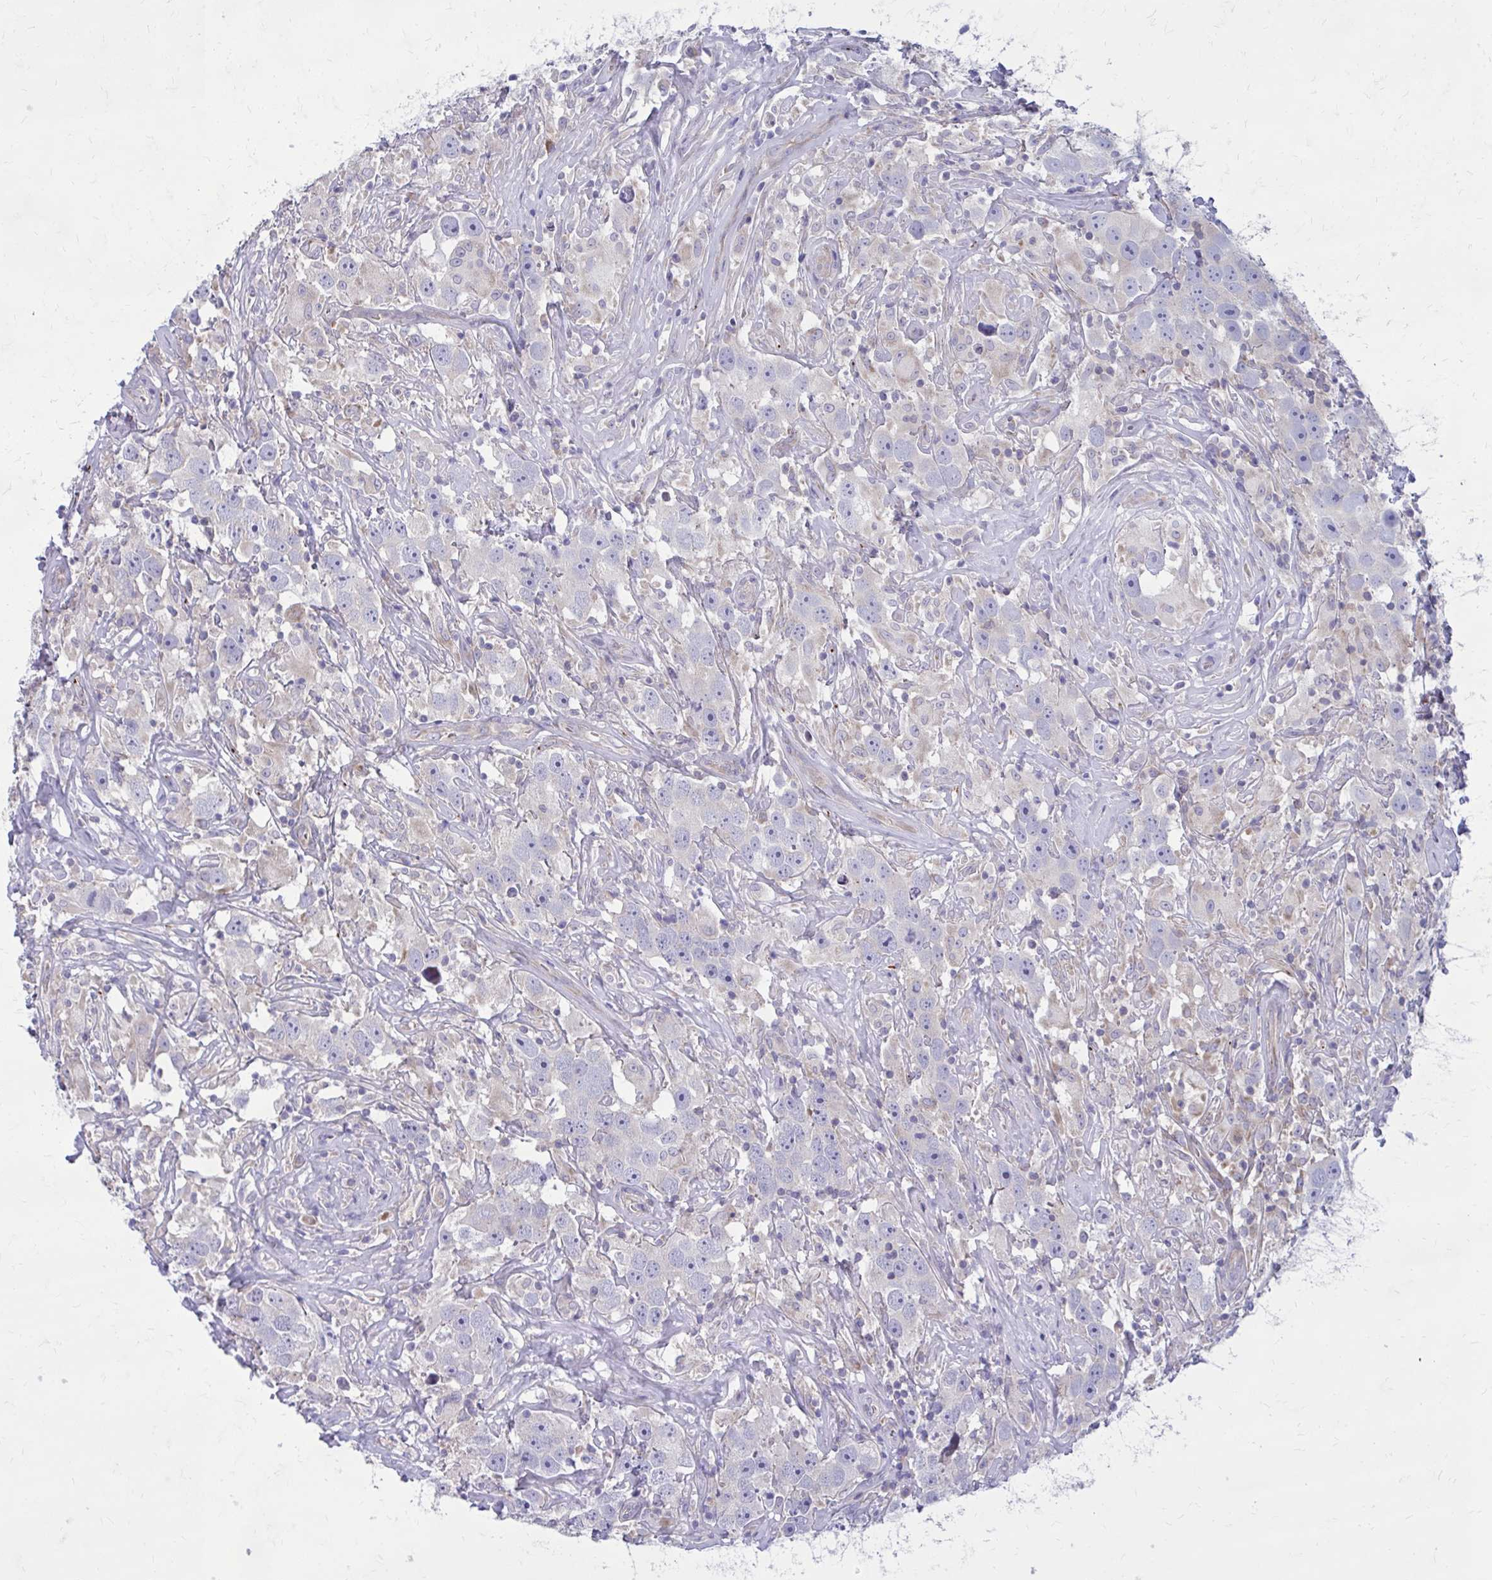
{"staining": {"intensity": "negative", "quantity": "none", "location": "none"}, "tissue": "testis cancer", "cell_type": "Tumor cells", "image_type": "cancer", "snomed": [{"axis": "morphology", "description": "Seminoma, NOS"}, {"axis": "topography", "description": "Testis"}], "caption": "Tumor cells are negative for brown protein staining in testis cancer.", "gene": "GIGYF2", "patient": {"sex": "male", "age": 49}}